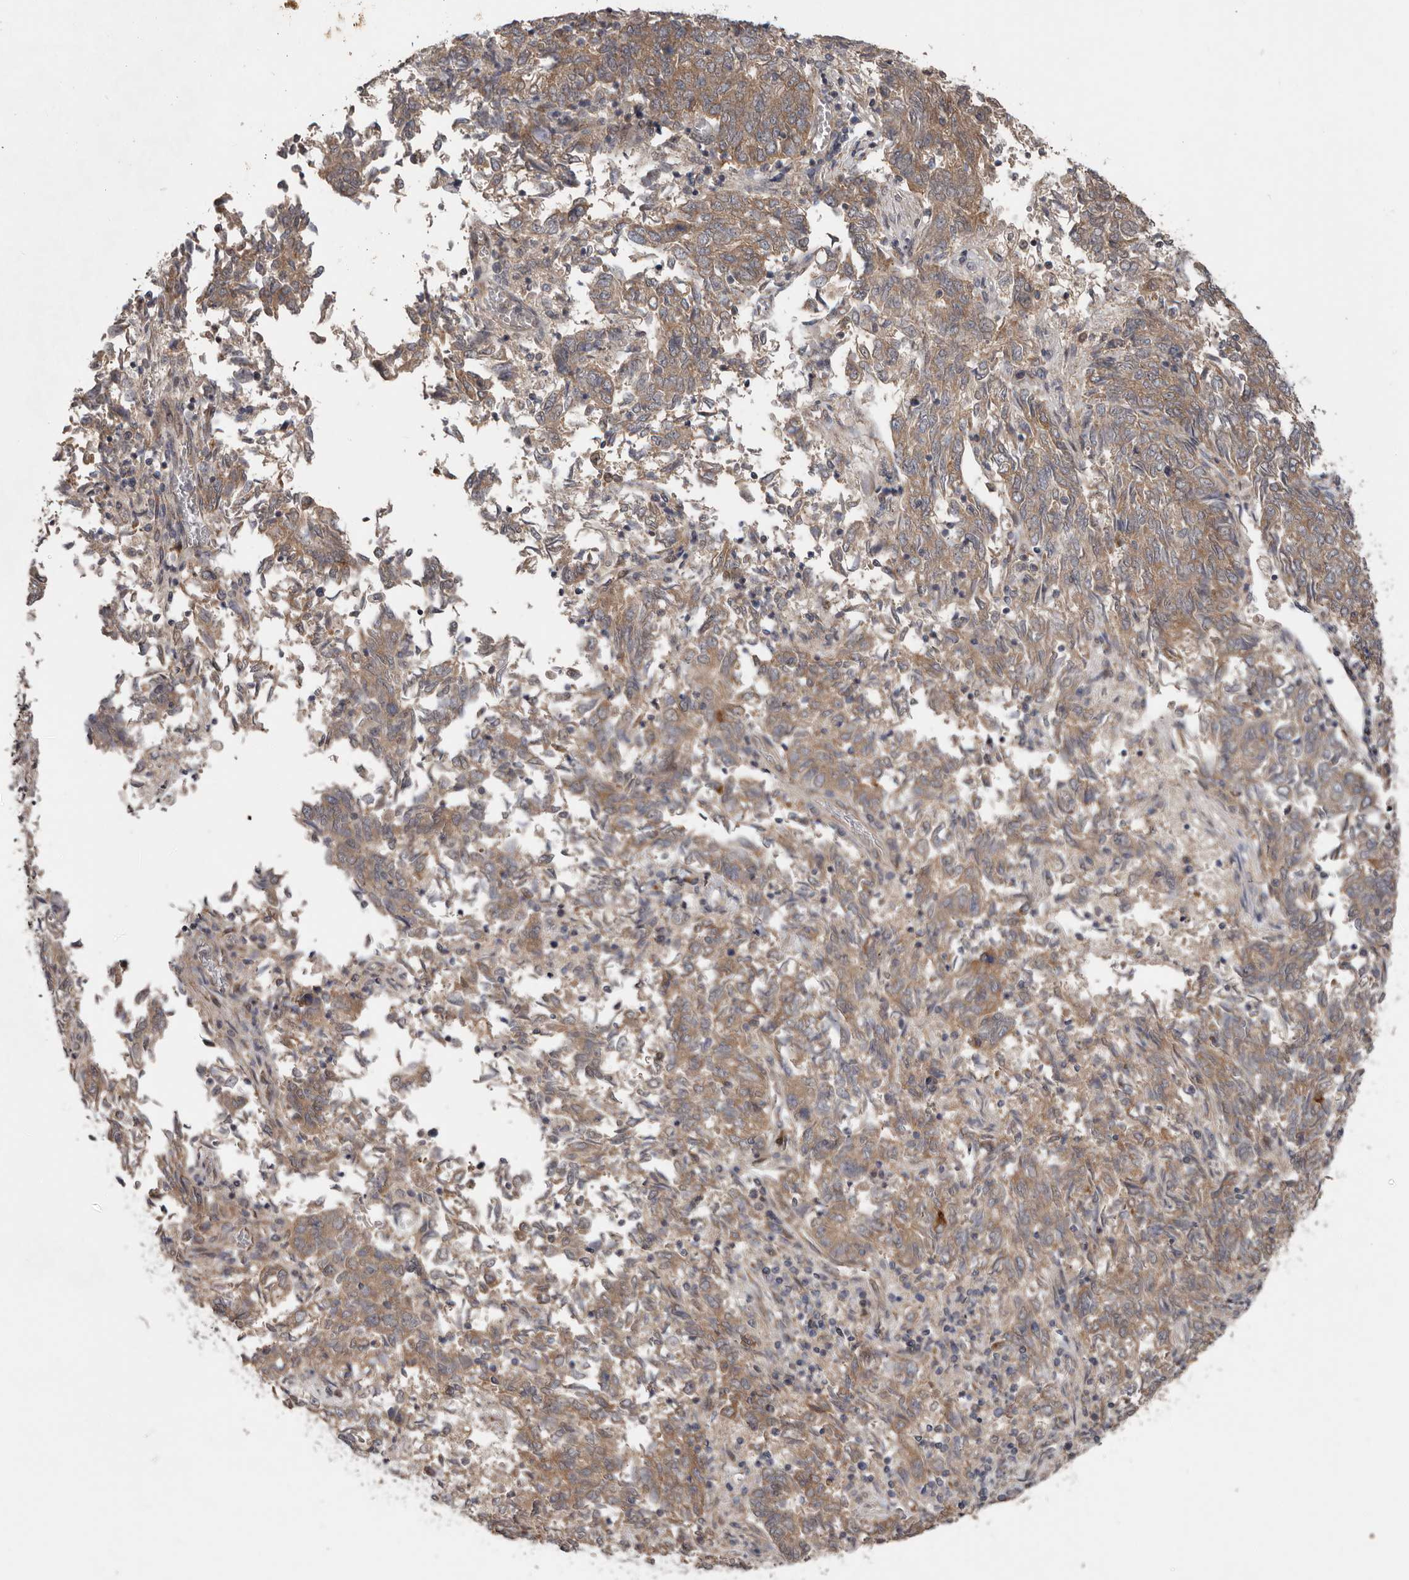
{"staining": {"intensity": "moderate", "quantity": ">75%", "location": "cytoplasmic/membranous"}, "tissue": "endometrial cancer", "cell_type": "Tumor cells", "image_type": "cancer", "snomed": [{"axis": "morphology", "description": "Adenocarcinoma, NOS"}, {"axis": "topography", "description": "Endometrium"}], "caption": "IHC (DAB) staining of human endometrial adenocarcinoma exhibits moderate cytoplasmic/membranous protein positivity in approximately >75% of tumor cells. The staining was performed using DAB to visualize the protein expression in brown, while the nuclei were stained in blue with hematoxylin (Magnification: 20x).", "gene": "CHML", "patient": {"sex": "female", "age": 80}}